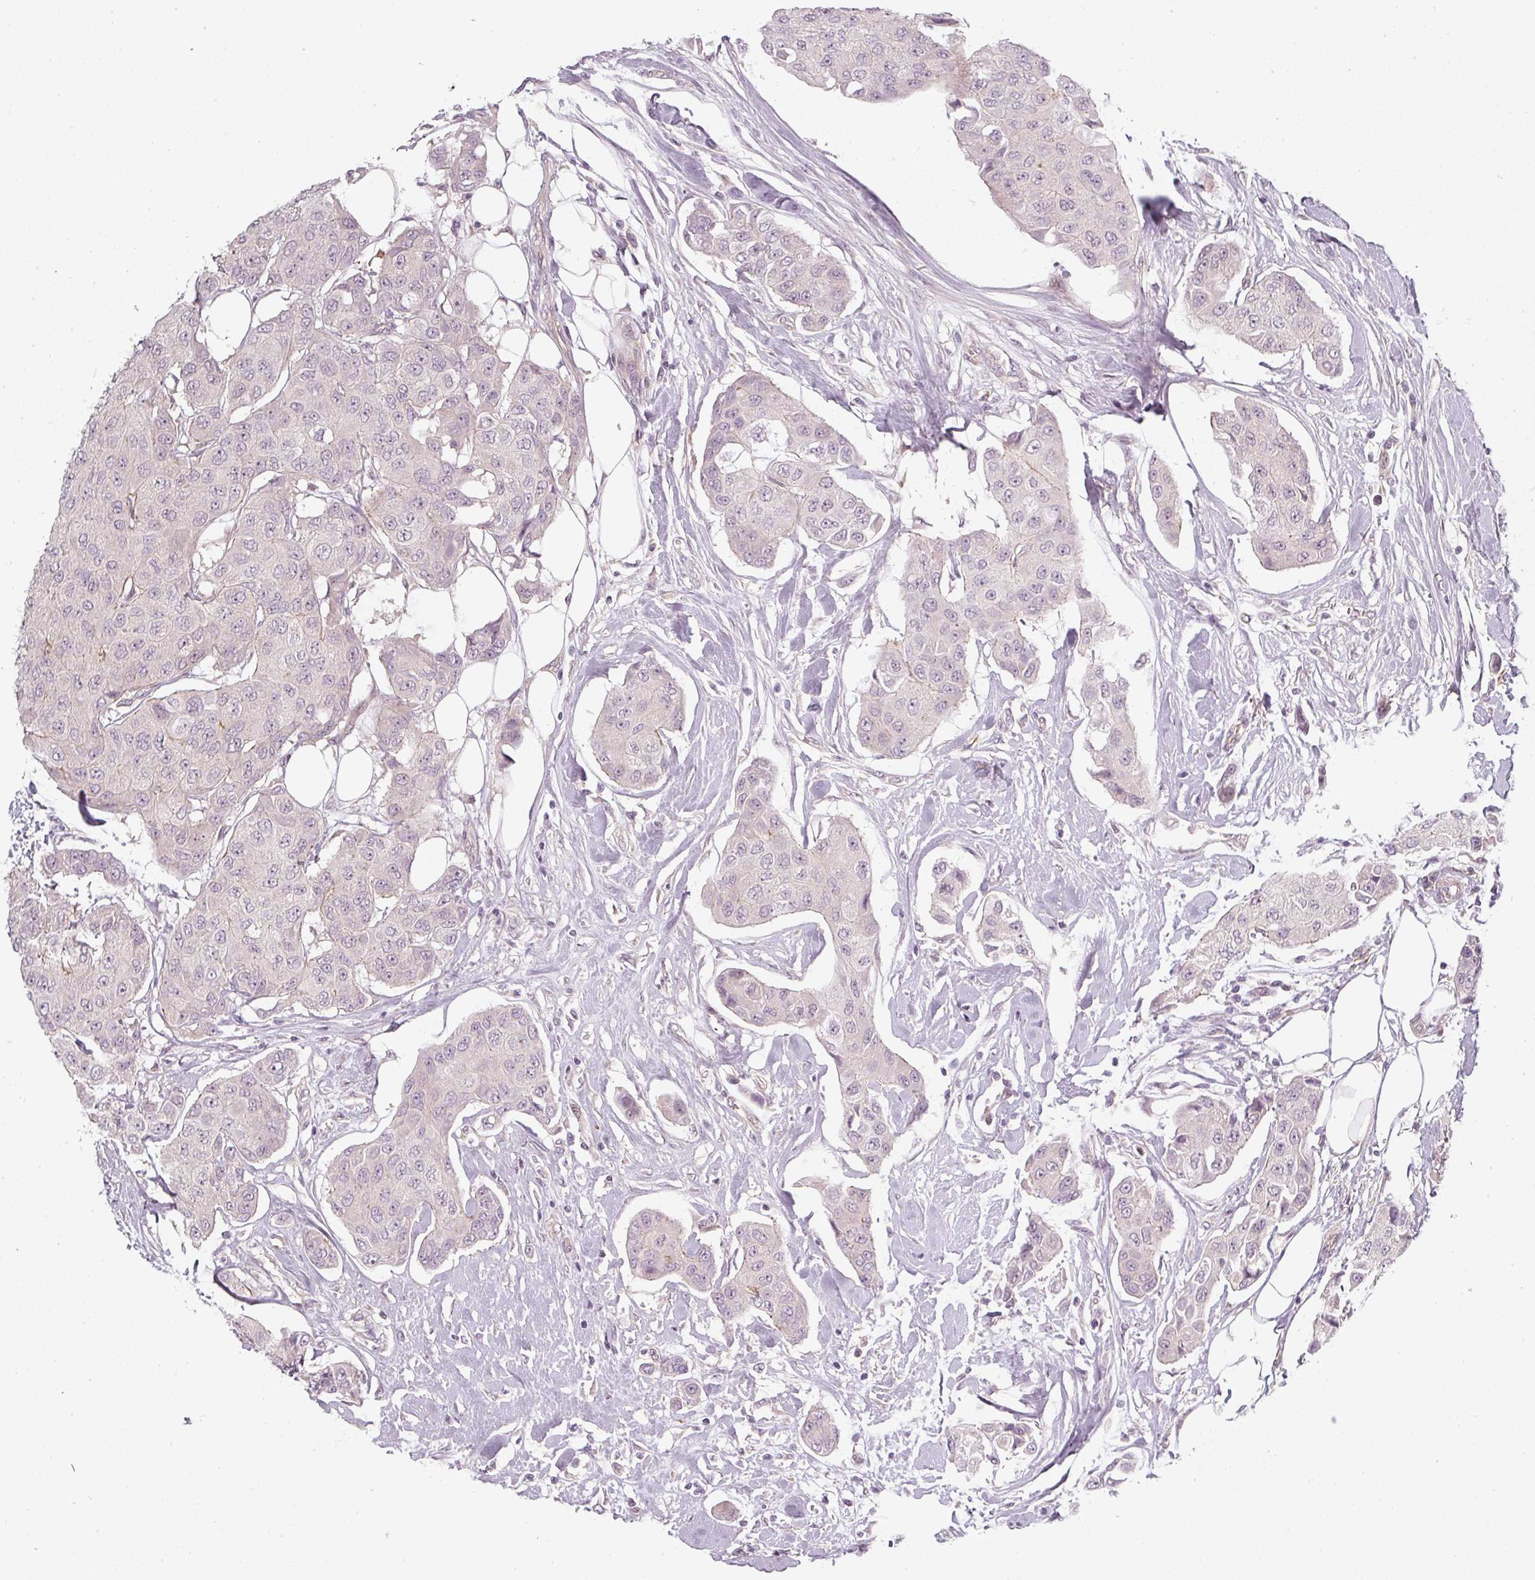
{"staining": {"intensity": "negative", "quantity": "none", "location": "none"}, "tissue": "breast cancer", "cell_type": "Tumor cells", "image_type": "cancer", "snomed": [{"axis": "morphology", "description": "Duct carcinoma"}, {"axis": "topography", "description": "Breast"}, {"axis": "topography", "description": "Lymph node"}], "caption": "IHC micrograph of neoplastic tissue: human breast cancer (infiltrating ductal carcinoma) stained with DAB (3,3'-diaminobenzidine) exhibits no significant protein expression in tumor cells. The staining was performed using DAB (3,3'-diaminobenzidine) to visualize the protein expression in brown, while the nuclei were stained in blue with hematoxylin (Magnification: 20x).", "gene": "SLC16A9", "patient": {"sex": "female", "age": 80}}